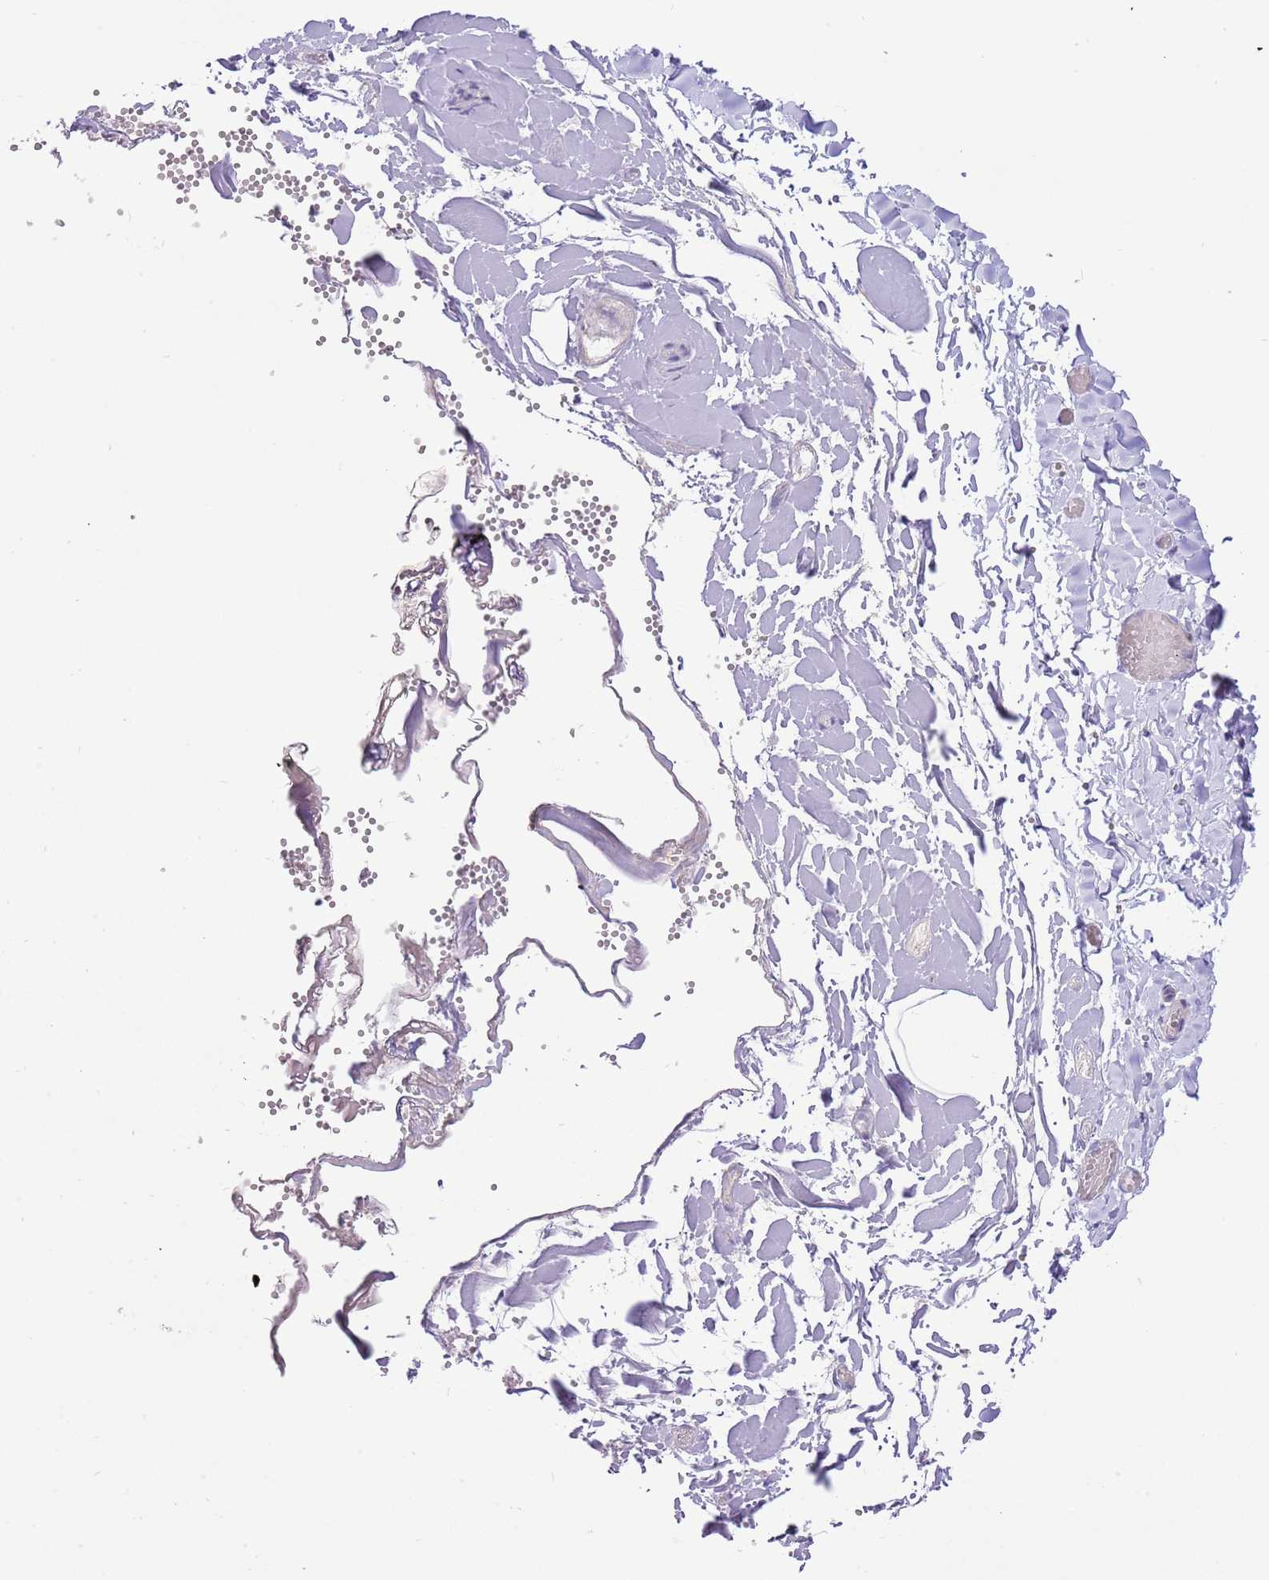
{"staining": {"intensity": "negative", "quantity": "none", "location": "none"}, "tissue": "adipose tissue", "cell_type": "Adipocytes", "image_type": "normal", "snomed": [{"axis": "morphology", "description": "Normal tissue, NOS"}, {"axis": "topography", "description": "Gallbladder"}, {"axis": "topography", "description": "Peripheral nerve tissue"}], "caption": "Adipocytes show no significant protein staining in normal adipose tissue. (DAB (3,3'-diaminobenzidine) IHC with hematoxylin counter stain).", "gene": "SERINC3", "patient": {"sex": "male", "age": 38}}